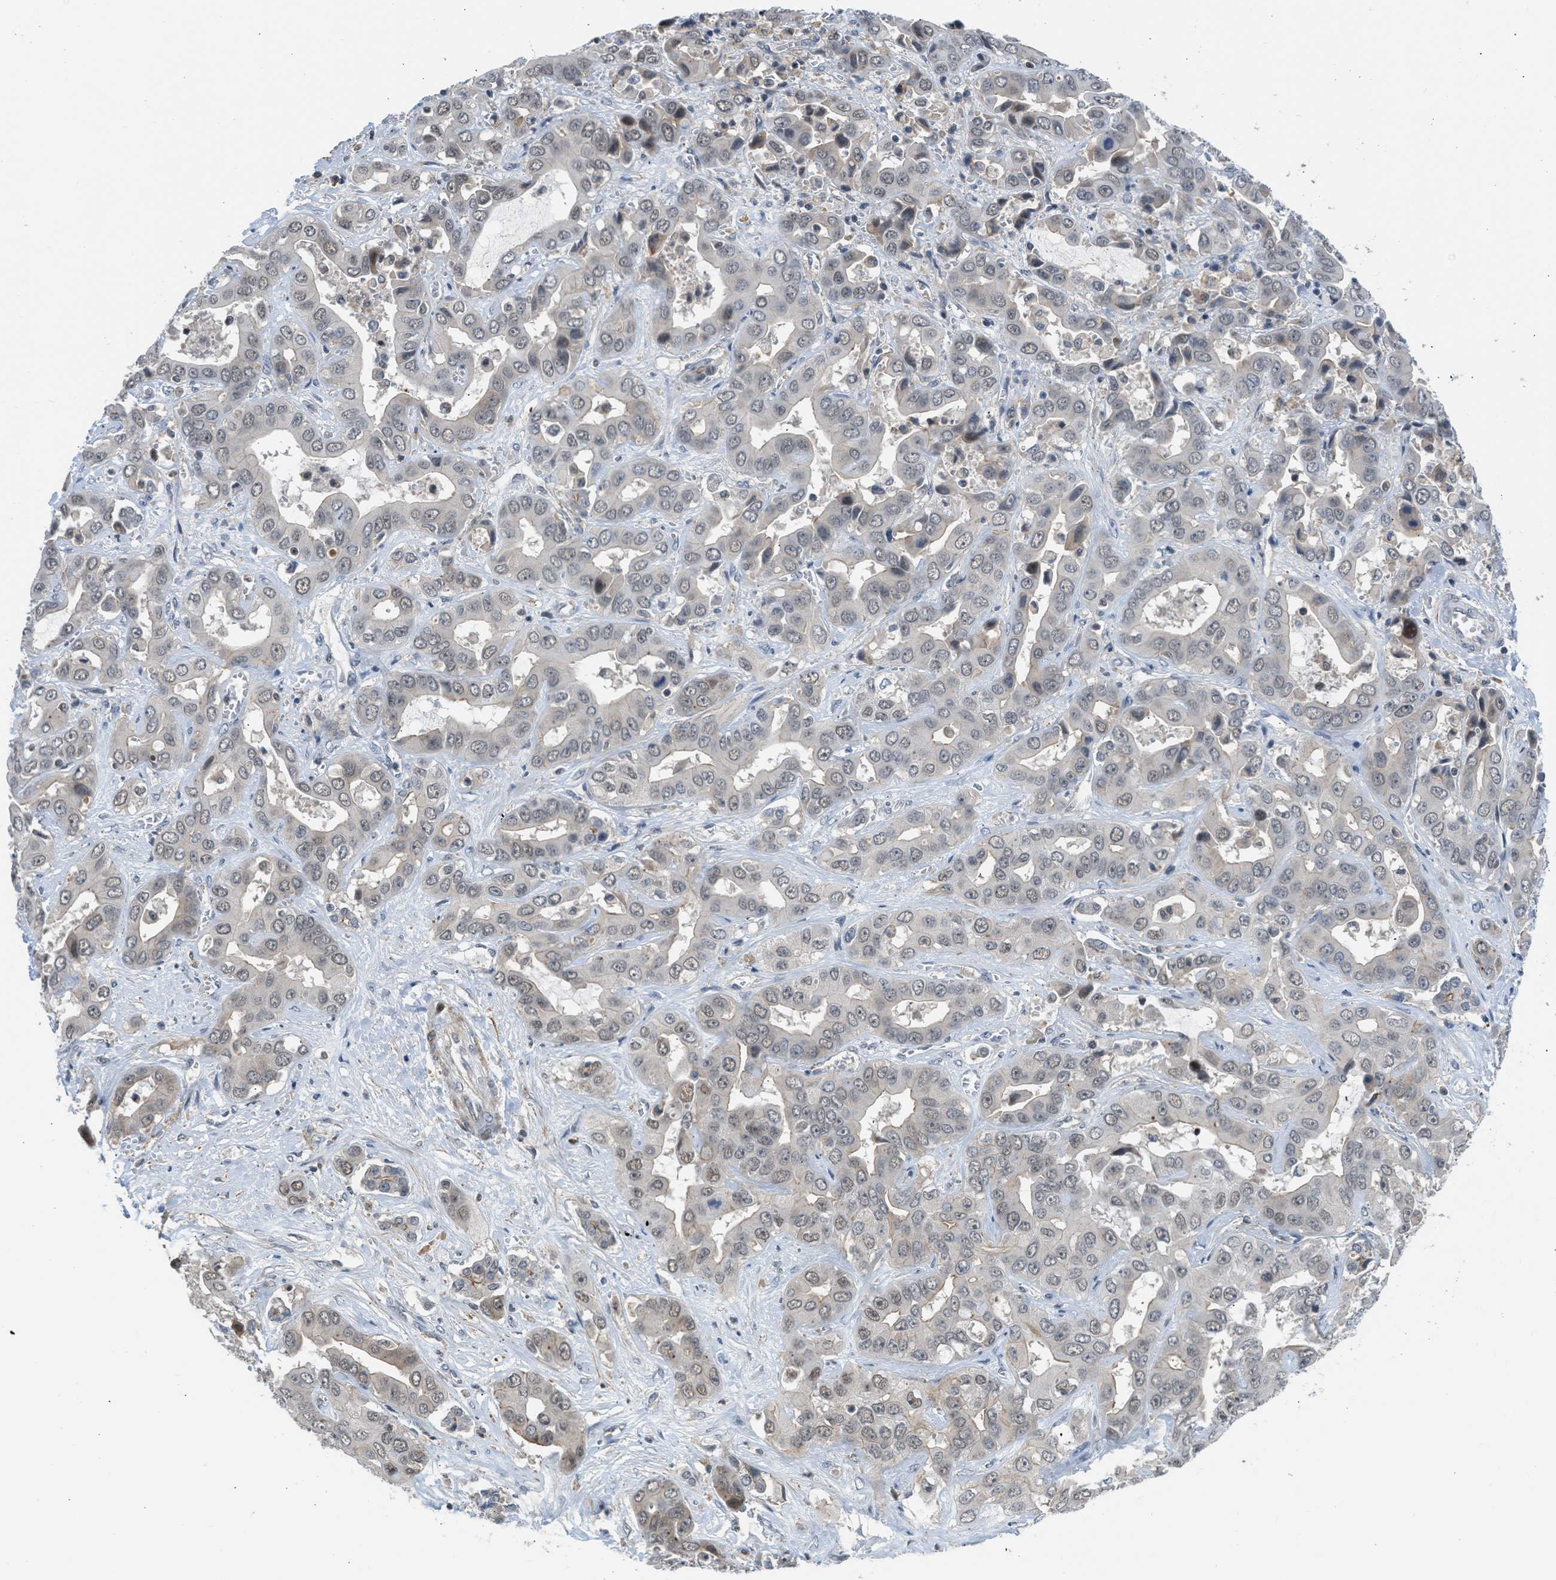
{"staining": {"intensity": "weak", "quantity": "25%-75%", "location": "cytoplasmic/membranous,nuclear"}, "tissue": "liver cancer", "cell_type": "Tumor cells", "image_type": "cancer", "snomed": [{"axis": "morphology", "description": "Cholangiocarcinoma"}, {"axis": "topography", "description": "Liver"}], "caption": "High-magnification brightfield microscopy of liver cancer stained with DAB (brown) and counterstained with hematoxylin (blue). tumor cells exhibit weak cytoplasmic/membranous and nuclear expression is seen in about25%-75% of cells.", "gene": "TTBK2", "patient": {"sex": "female", "age": 52}}